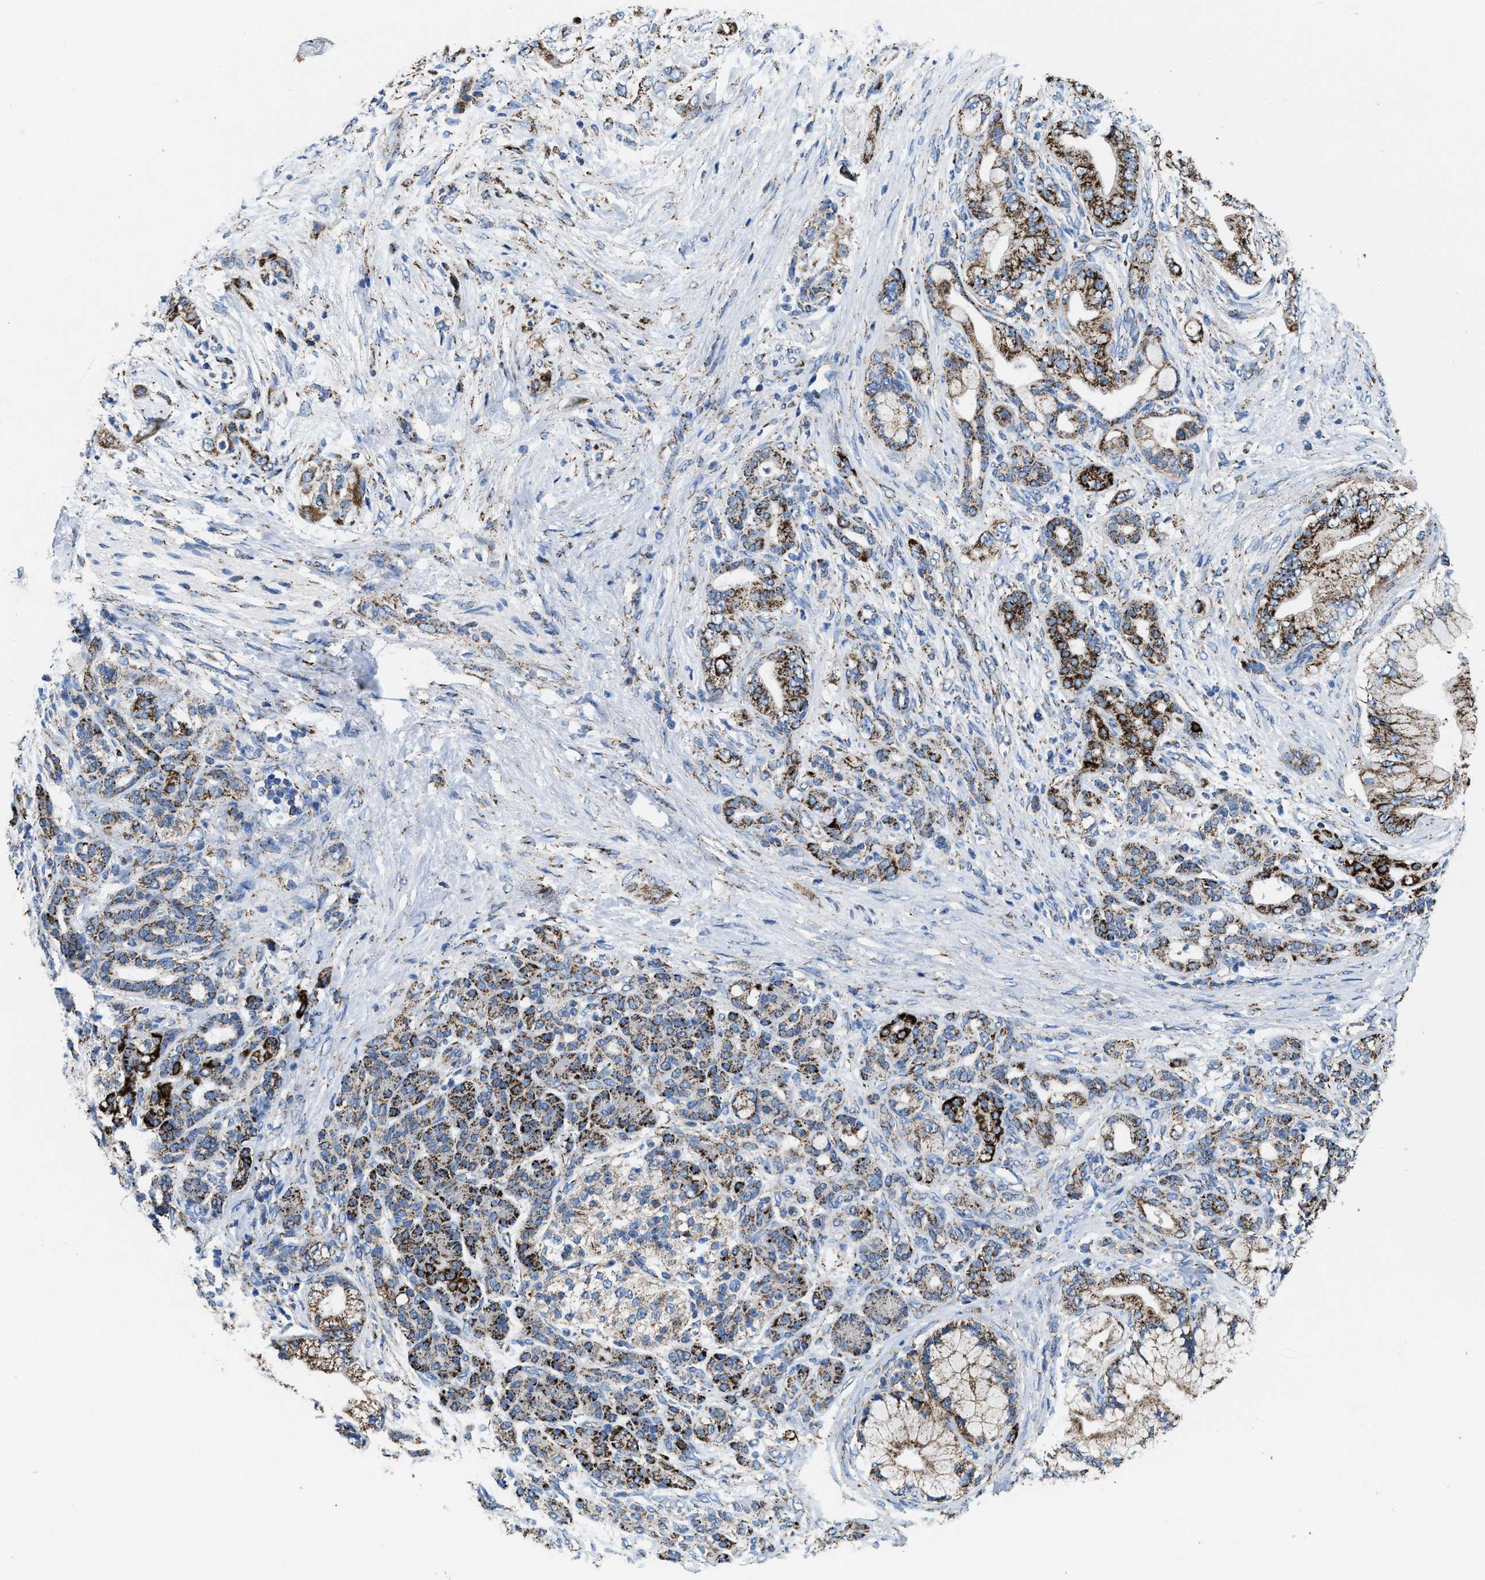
{"staining": {"intensity": "strong", "quantity": "25%-75%", "location": "cytoplasmic/membranous"}, "tissue": "pancreatic cancer", "cell_type": "Tumor cells", "image_type": "cancer", "snomed": [{"axis": "morphology", "description": "Adenocarcinoma, NOS"}, {"axis": "topography", "description": "Pancreas"}], "caption": "Pancreatic cancer was stained to show a protein in brown. There is high levels of strong cytoplasmic/membranous positivity in approximately 25%-75% of tumor cells. Nuclei are stained in blue.", "gene": "ALDH1B1", "patient": {"sex": "male", "age": 59}}